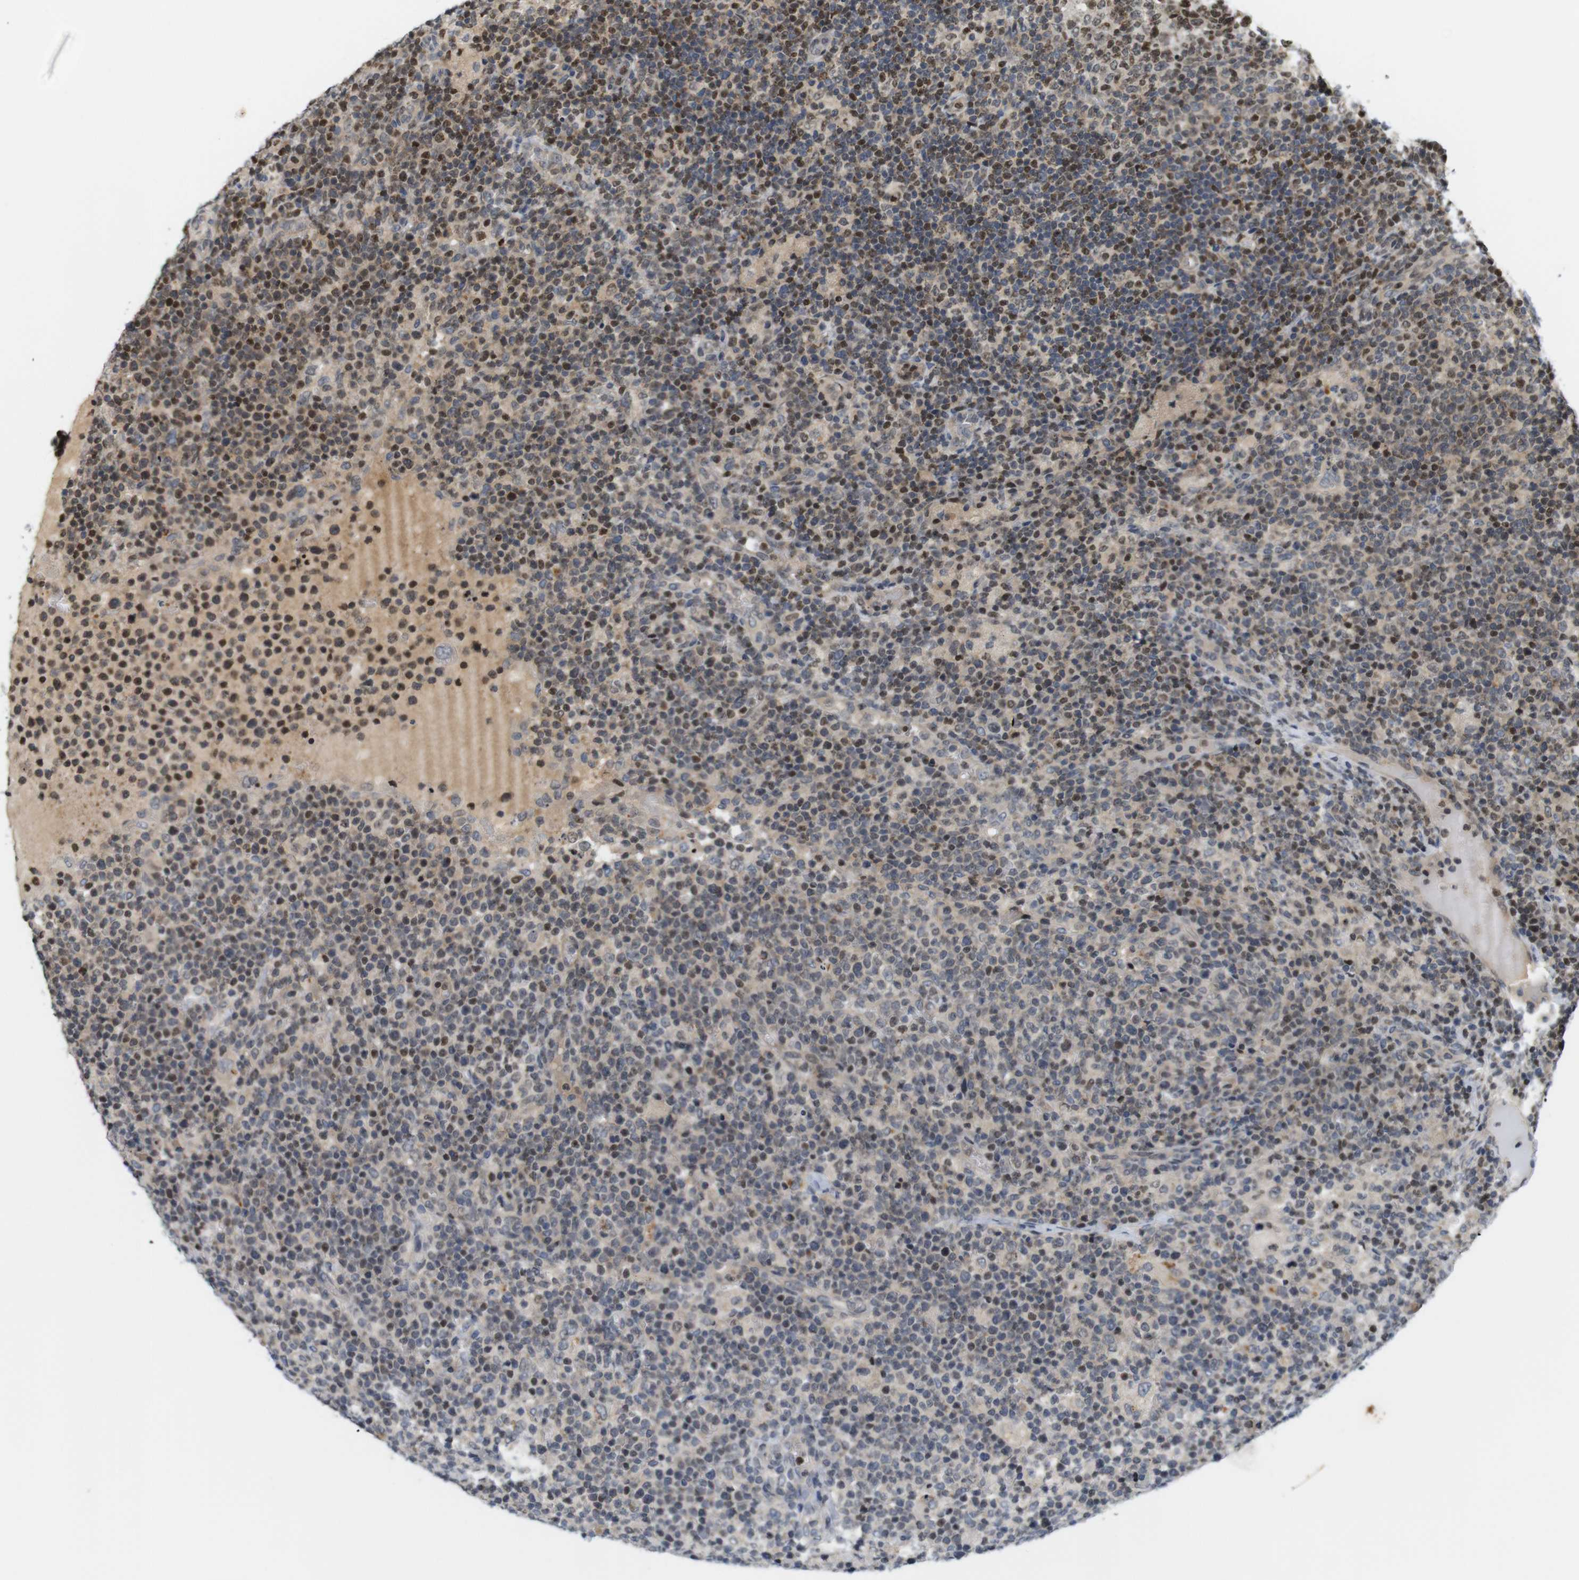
{"staining": {"intensity": "moderate", "quantity": "<25%", "location": "nuclear"}, "tissue": "lymphoma", "cell_type": "Tumor cells", "image_type": "cancer", "snomed": [{"axis": "morphology", "description": "Malignant lymphoma, non-Hodgkin's type, High grade"}, {"axis": "topography", "description": "Lymph node"}], "caption": "There is low levels of moderate nuclear staining in tumor cells of high-grade malignant lymphoma, non-Hodgkin's type, as demonstrated by immunohistochemical staining (brown color).", "gene": "MBD1", "patient": {"sex": "male", "age": 61}}